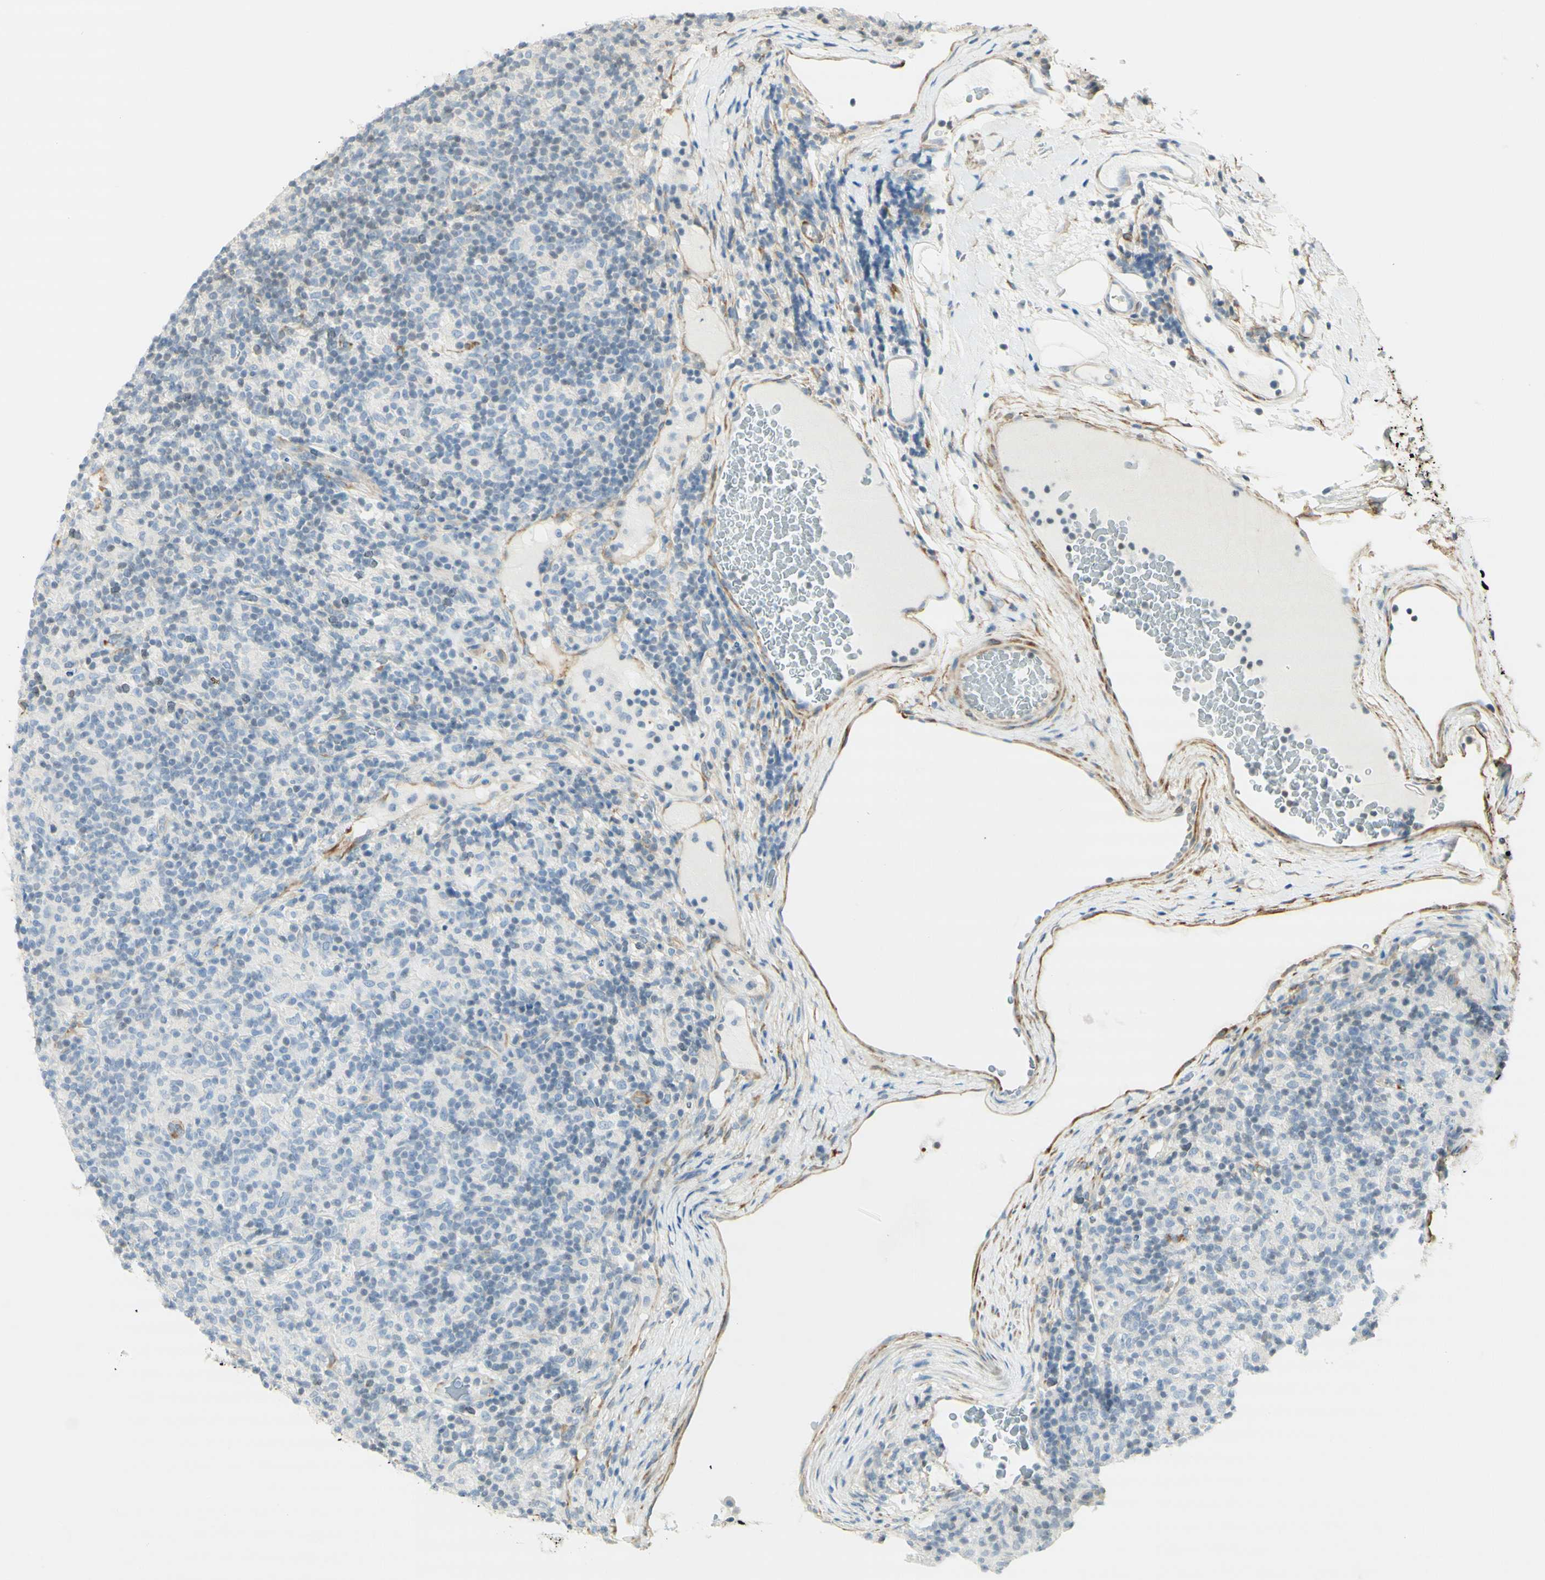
{"staining": {"intensity": "negative", "quantity": "none", "location": "none"}, "tissue": "lymphoma", "cell_type": "Tumor cells", "image_type": "cancer", "snomed": [{"axis": "morphology", "description": "Hodgkin's disease, NOS"}, {"axis": "topography", "description": "Lymph node"}], "caption": "There is no significant staining in tumor cells of lymphoma.", "gene": "MAP1B", "patient": {"sex": "male", "age": 70}}